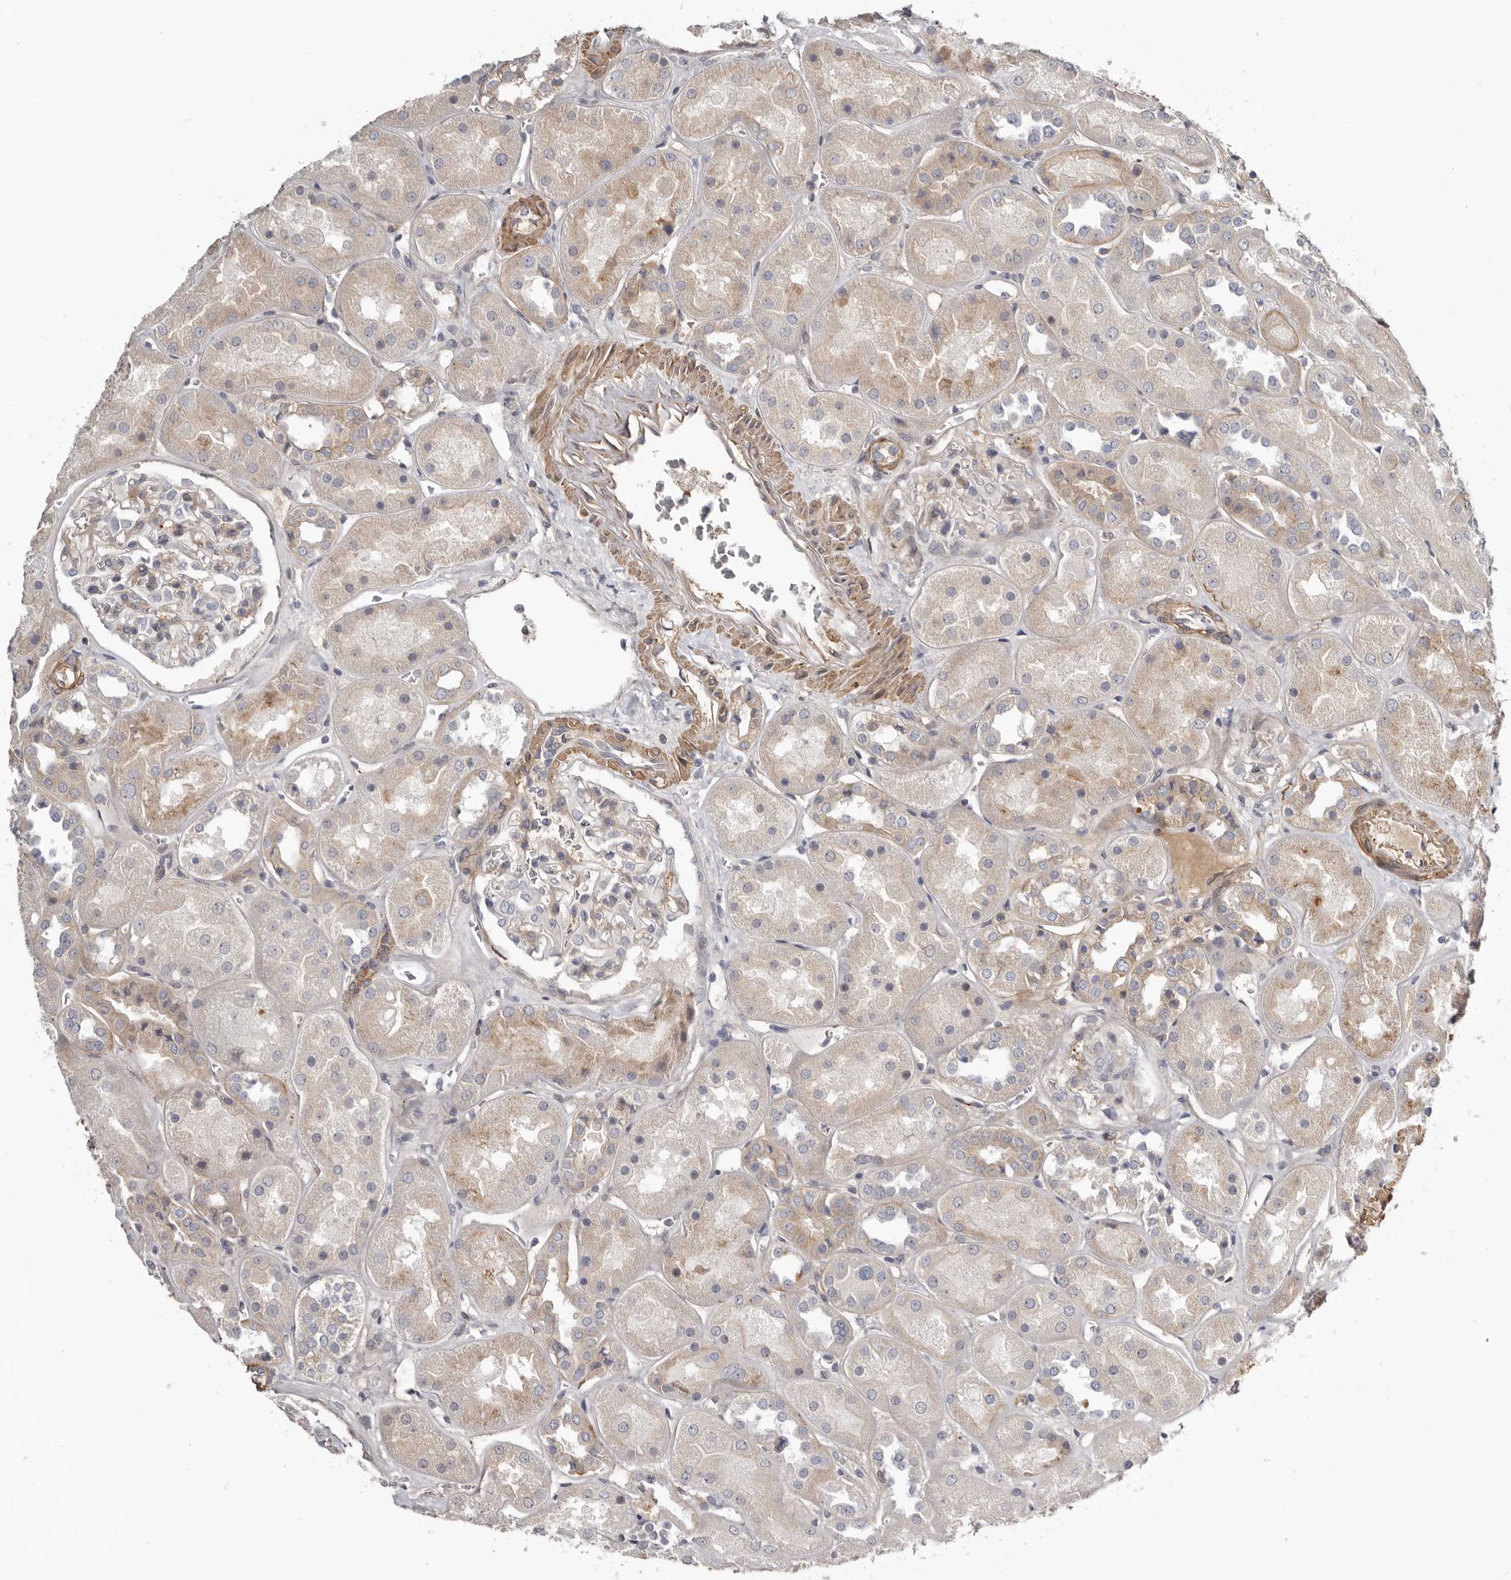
{"staining": {"intensity": "negative", "quantity": "none", "location": "none"}, "tissue": "kidney", "cell_type": "Cells in glomeruli", "image_type": "normal", "snomed": [{"axis": "morphology", "description": "Normal tissue, NOS"}, {"axis": "topography", "description": "Kidney"}], "caption": "There is no significant positivity in cells in glomeruli of kidney.", "gene": "CDCA8", "patient": {"sex": "male", "age": 70}}